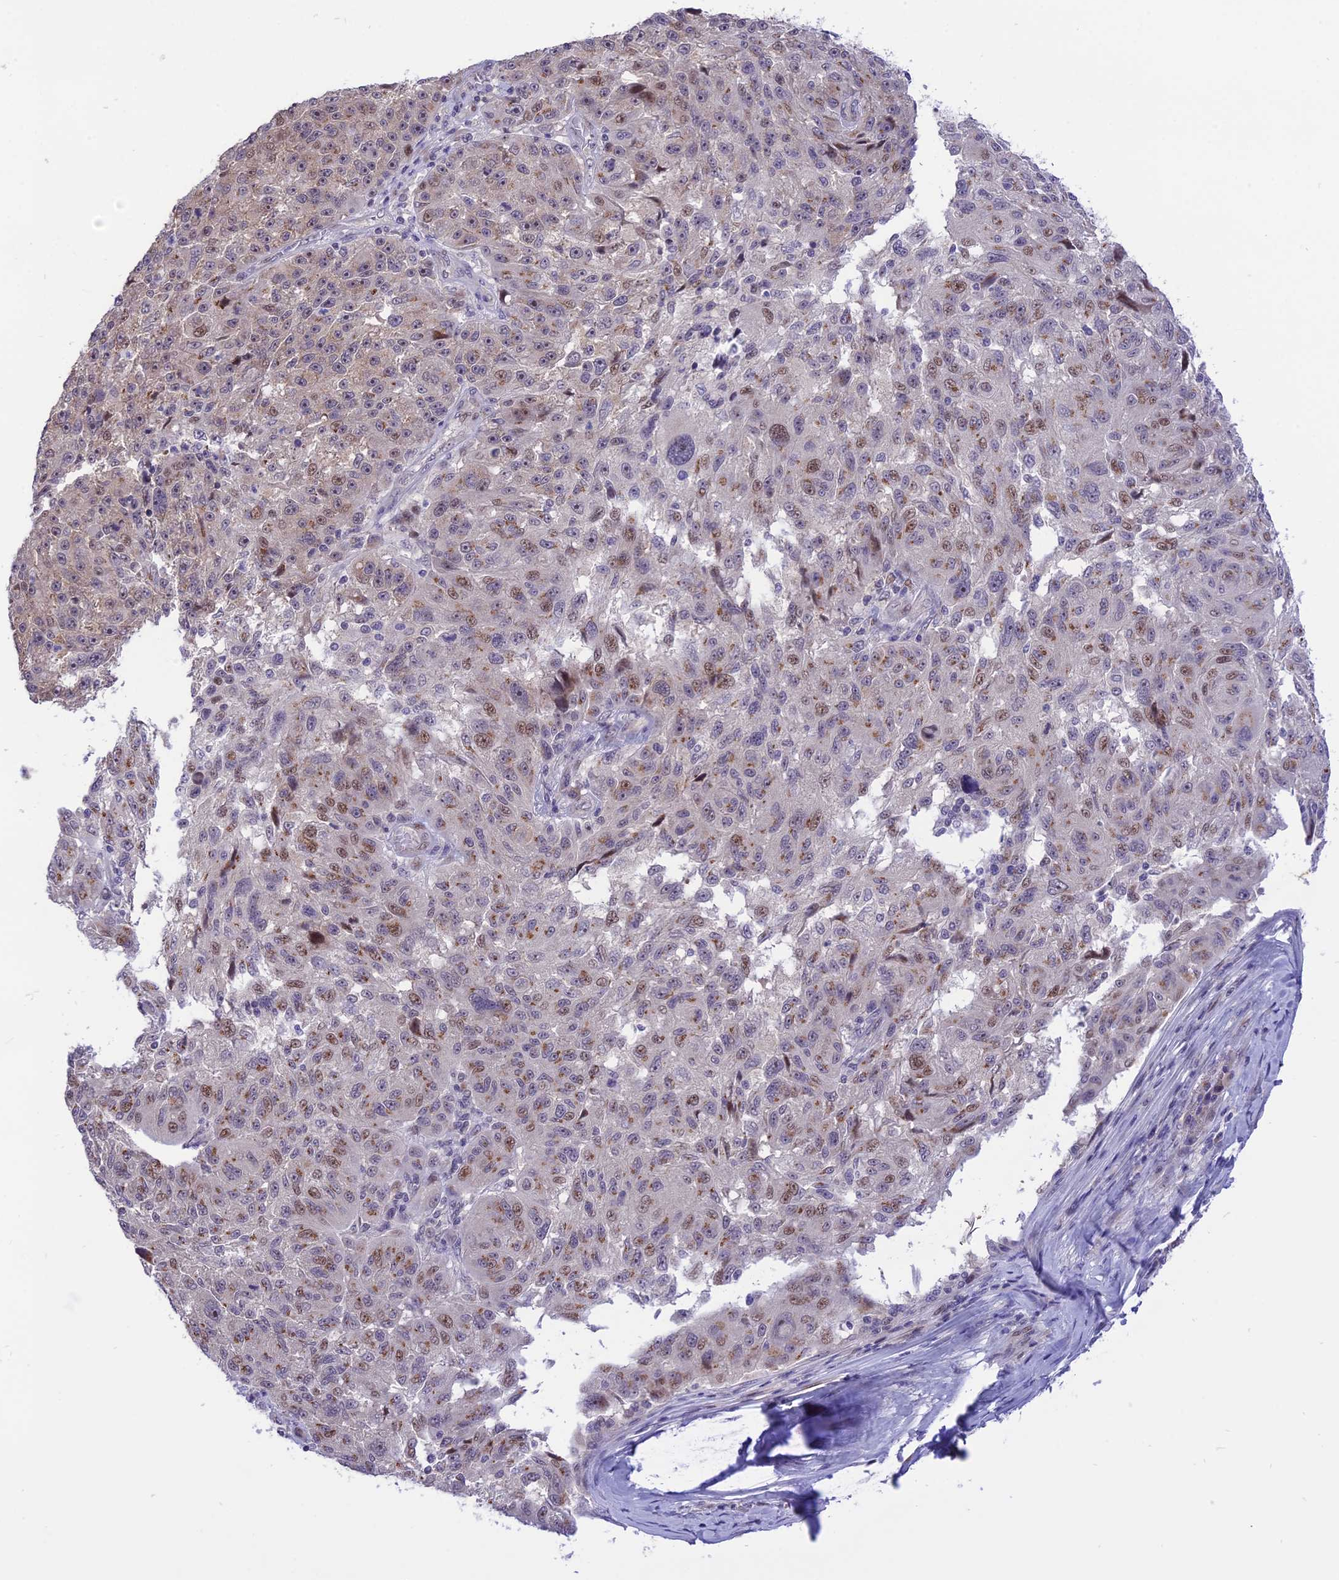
{"staining": {"intensity": "weak", "quantity": "25%-75%", "location": "cytoplasmic/membranous,nuclear"}, "tissue": "melanoma", "cell_type": "Tumor cells", "image_type": "cancer", "snomed": [{"axis": "morphology", "description": "Malignant melanoma, NOS"}, {"axis": "topography", "description": "Skin"}], "caption": "Immunohistochemical staining of malignant melanoma reveals weak cytoplasmic/membranous and nuclear protein expression in about 25%-75% of tumor cells.", "gene": "ZNF837", "patient": {"sex": "male", "age": 53}}